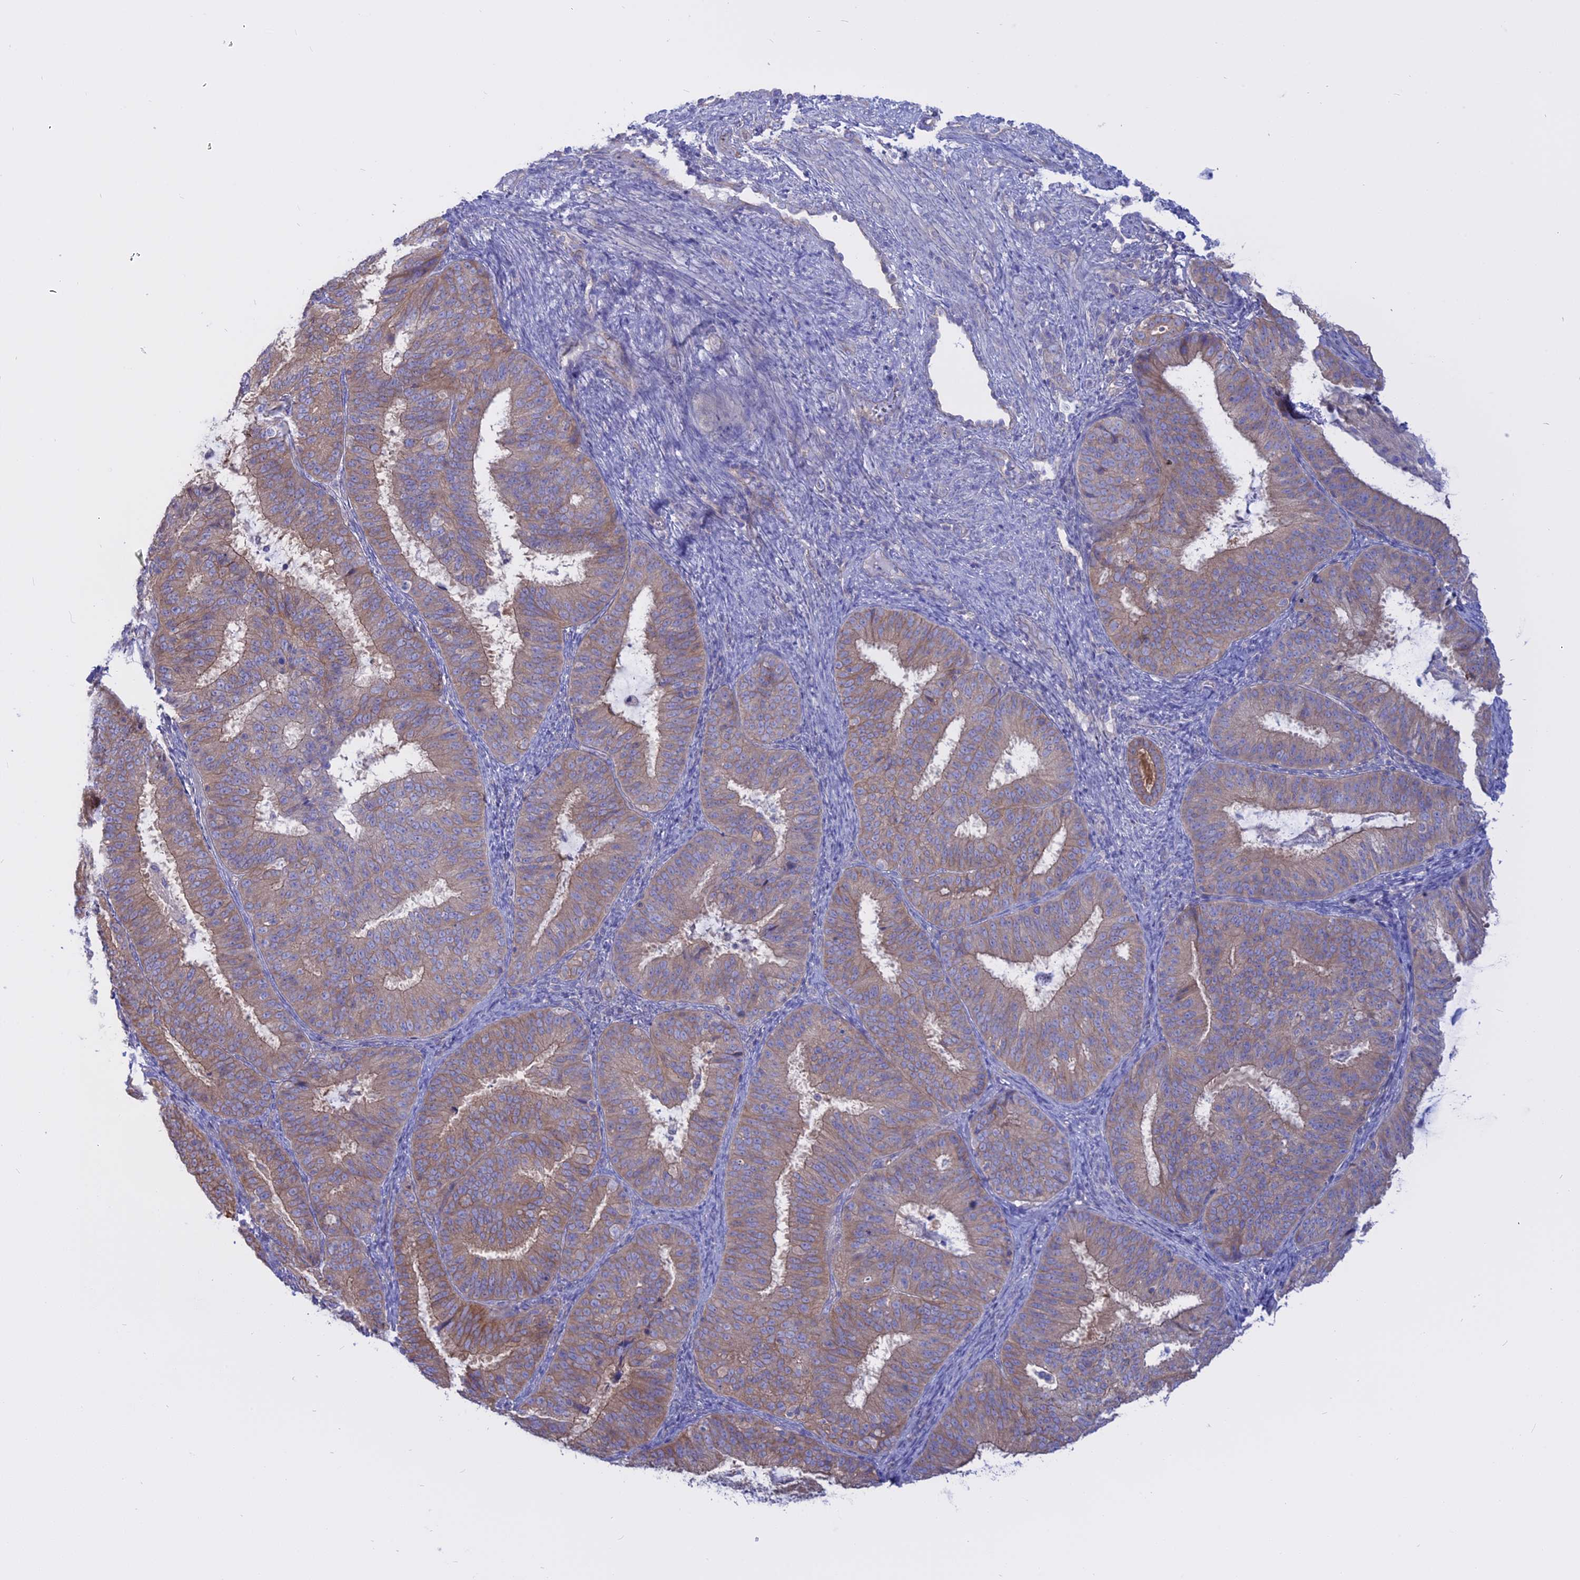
{"staining": {"intensity": "weak", "quantity": ">75%", "location": "cytoplasmic/membranous"}, "tissue": "endometrial cancer", "cell_type": "Tumor cells", "image_type": "cancer", "snomed": [{"axis": "morphology", "description": "Adenocarcinoma, NOS"}, {"axis": "topography", "description": "Endometrium"}], "caption": "Immunohistochemistry (IHC) of endometrial cancer (adenocarcinoma) shows low levels of weak cytoplasmic/membranous positivity in about >75% of tumor cells.", "gene": "AHCYL1", "patient": {"sex": "female", "age": 51}}